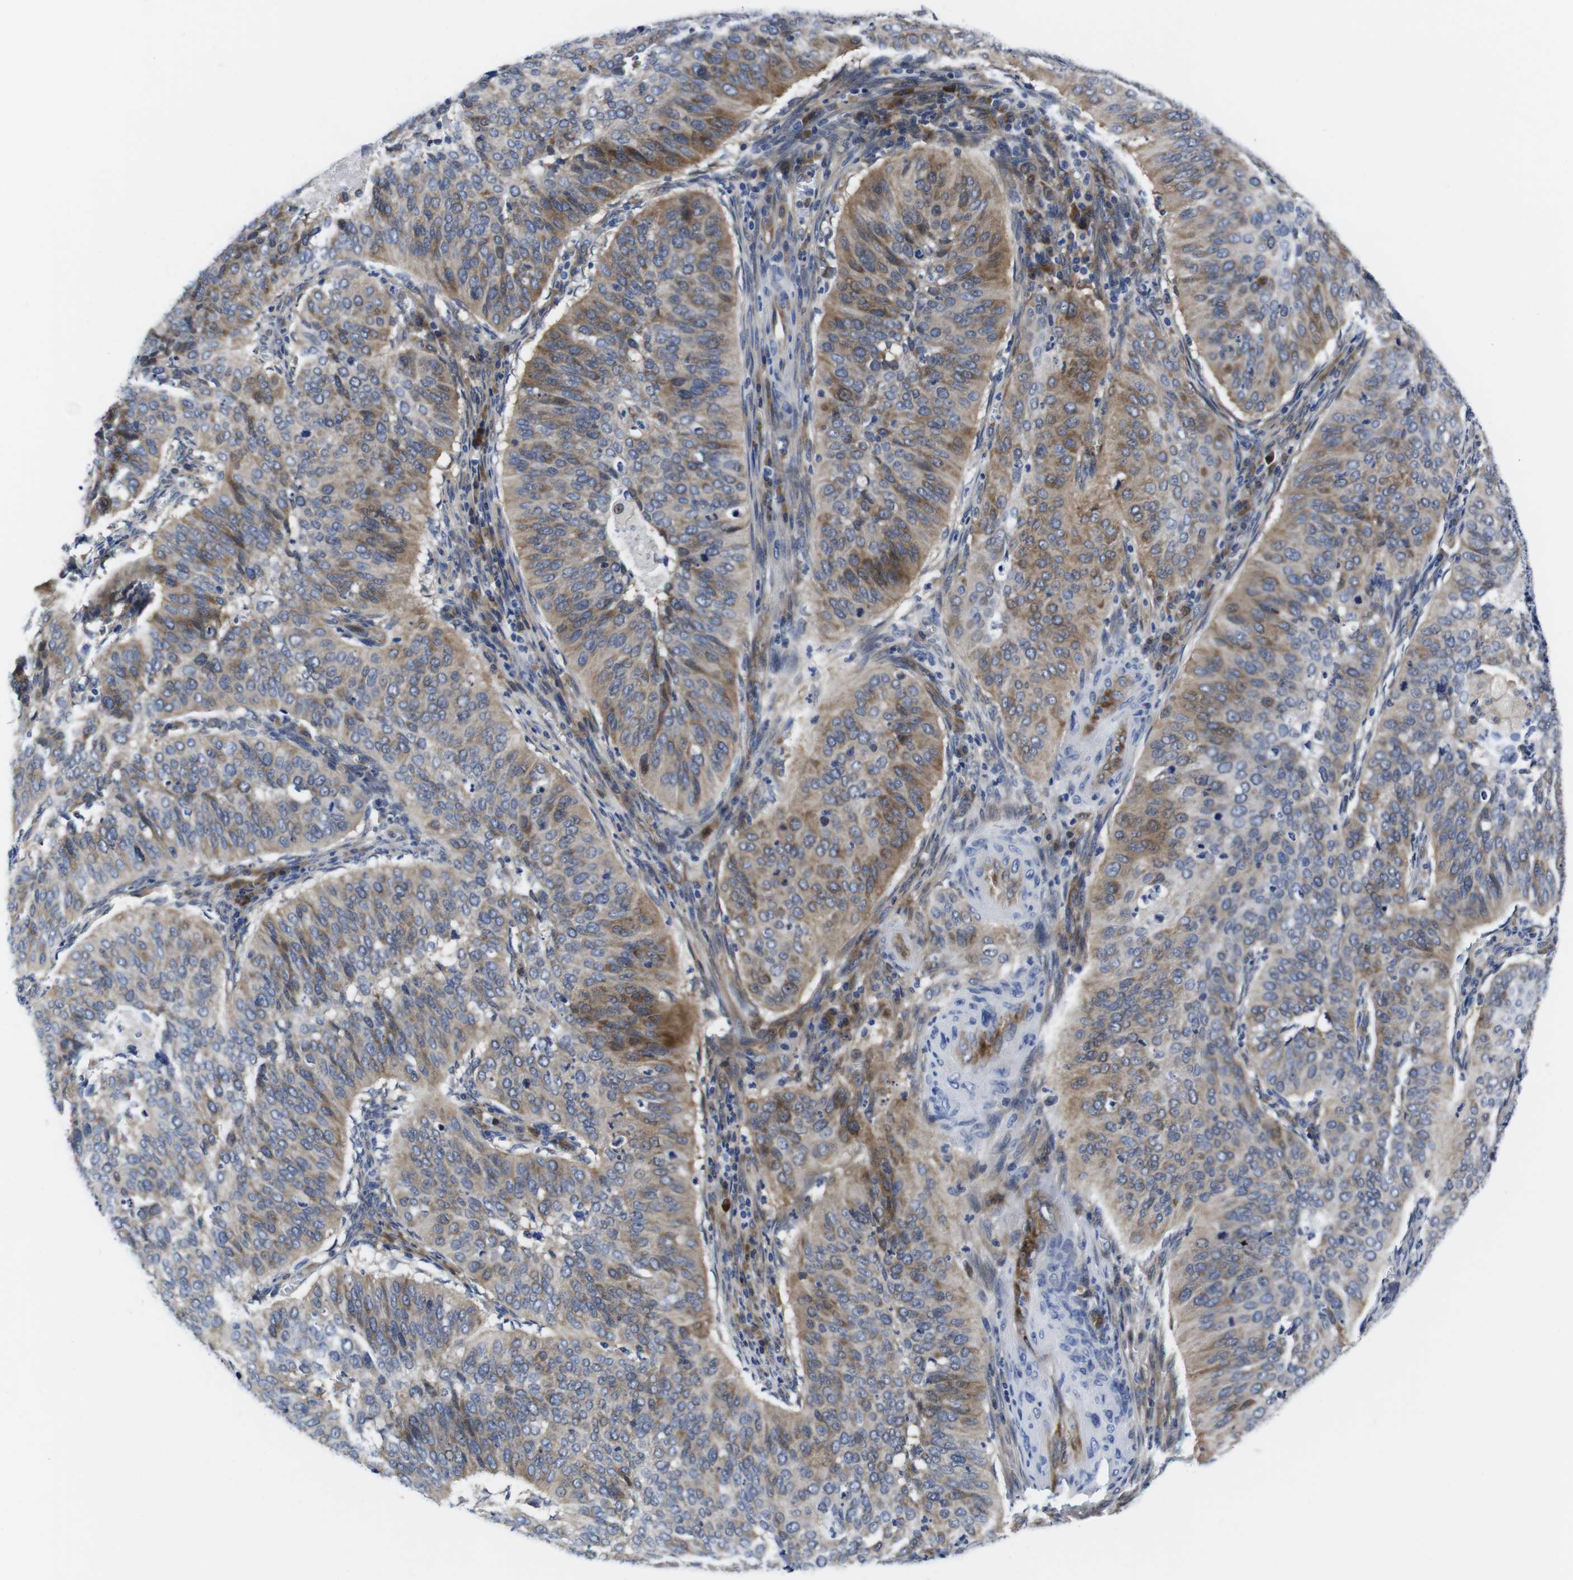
{"staining": {"intensity": "moderate", "quantity": "25%-75%", "location": "cytoplasmic/membranous"}, "tissue": "cervical cancer", "cell_type": "Tumor cells", "image_type": "cancer", "snomed": [{"axis": "morphology", "description": "Normal tissue, NOS"}, {"axis": "morphology", "description": "Squamous cell carcinoma, NOS"}, {"axis": "topography", "description": "Cervix"}], "caption": "Cervical cancer stained for a protein displays moderate cytoplasmic/membranous positivity in tumor cells. (brown staining indicates protein expression, while blue staining denotes nuclei).", "gene": "EIF4A1", "patient": {"sex": "female", "age": 39}}